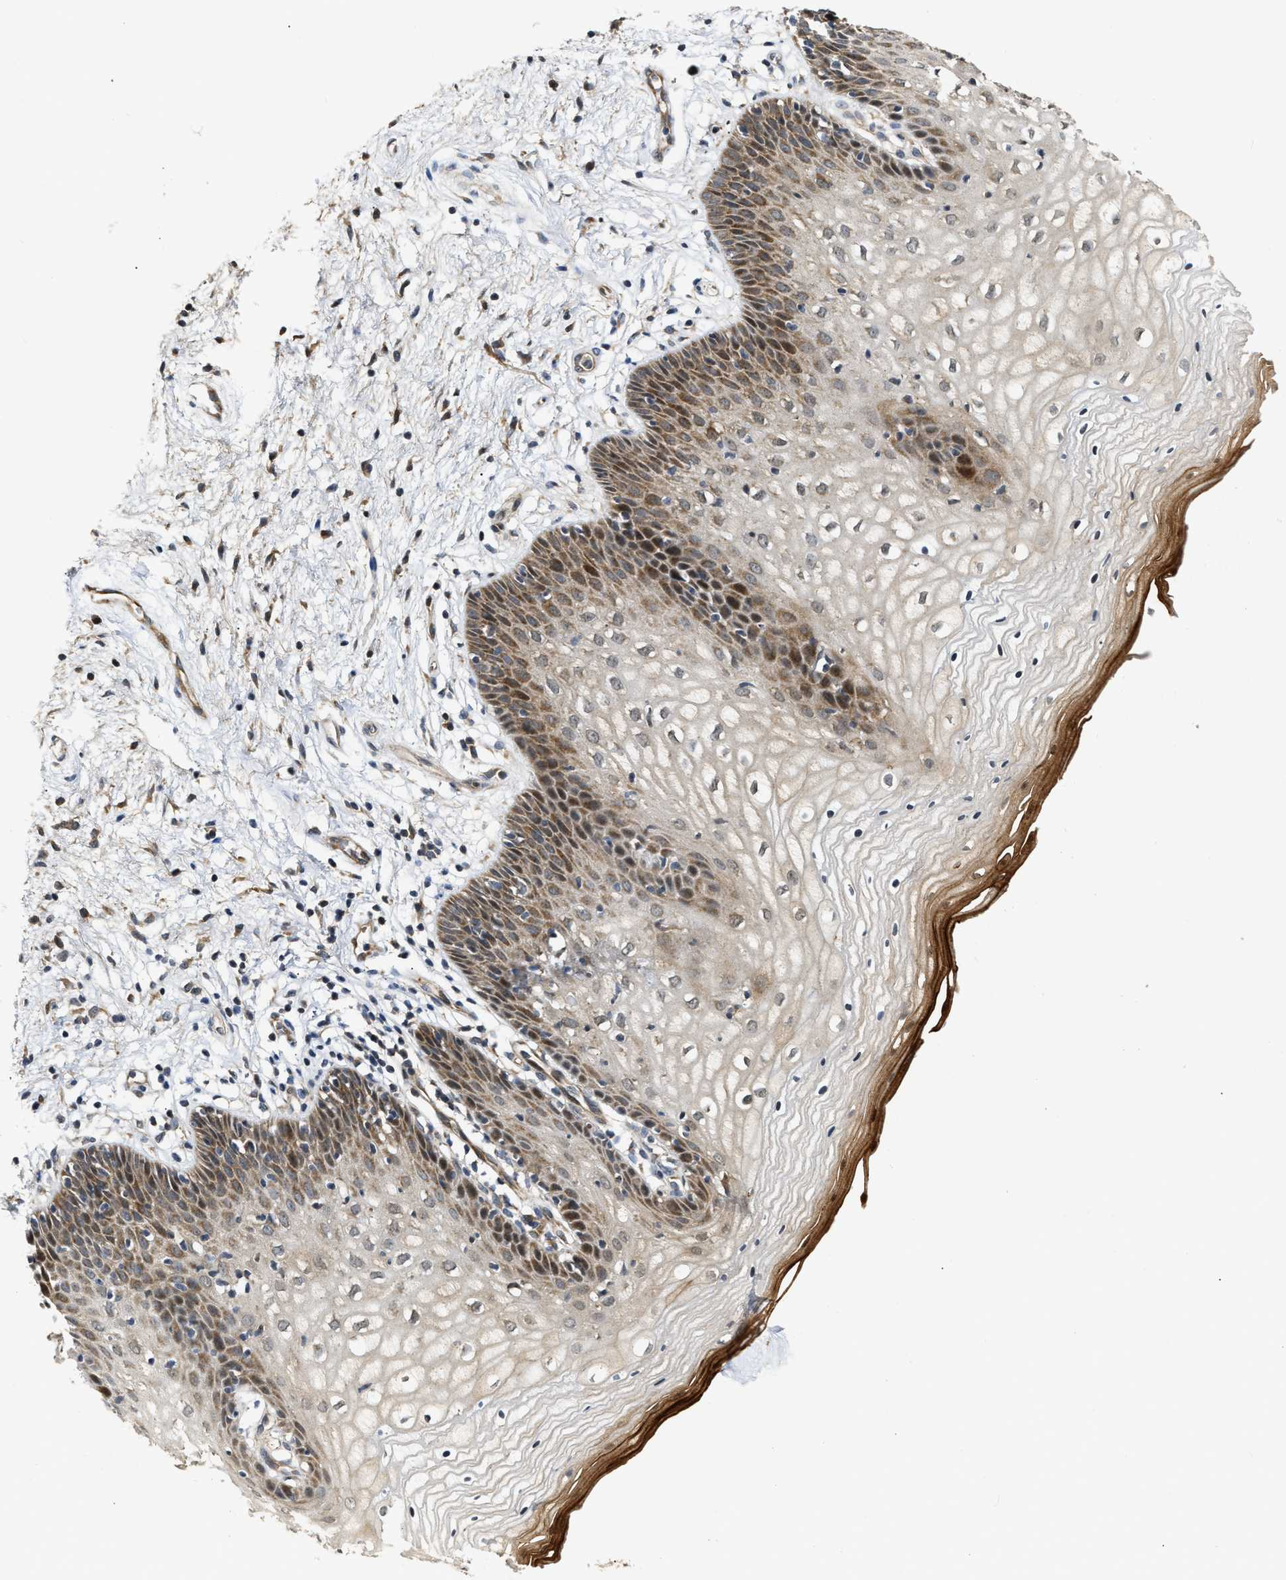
{"staining": {"intensity": "moderate", "quantity": "<25%", "location": "cytoplasmic/membranous"}, "tissue": "vagina", "cell_type": "Squamous epithelial cells", "image_type": "normal", "snomed": [{"axis": "morphology", "description": "Normal tissue, NOS"}, {"axis": "topography", "description": "Vagina"}], "caption": "Brown immunohistochemical staining in normal vagina exhibits moderate cytoplasmic/membranous positivity in approximately <25% of squamous epithelial cells.", "gene": "EXTL2", "patient": {"sex": "female", "age": 34}}